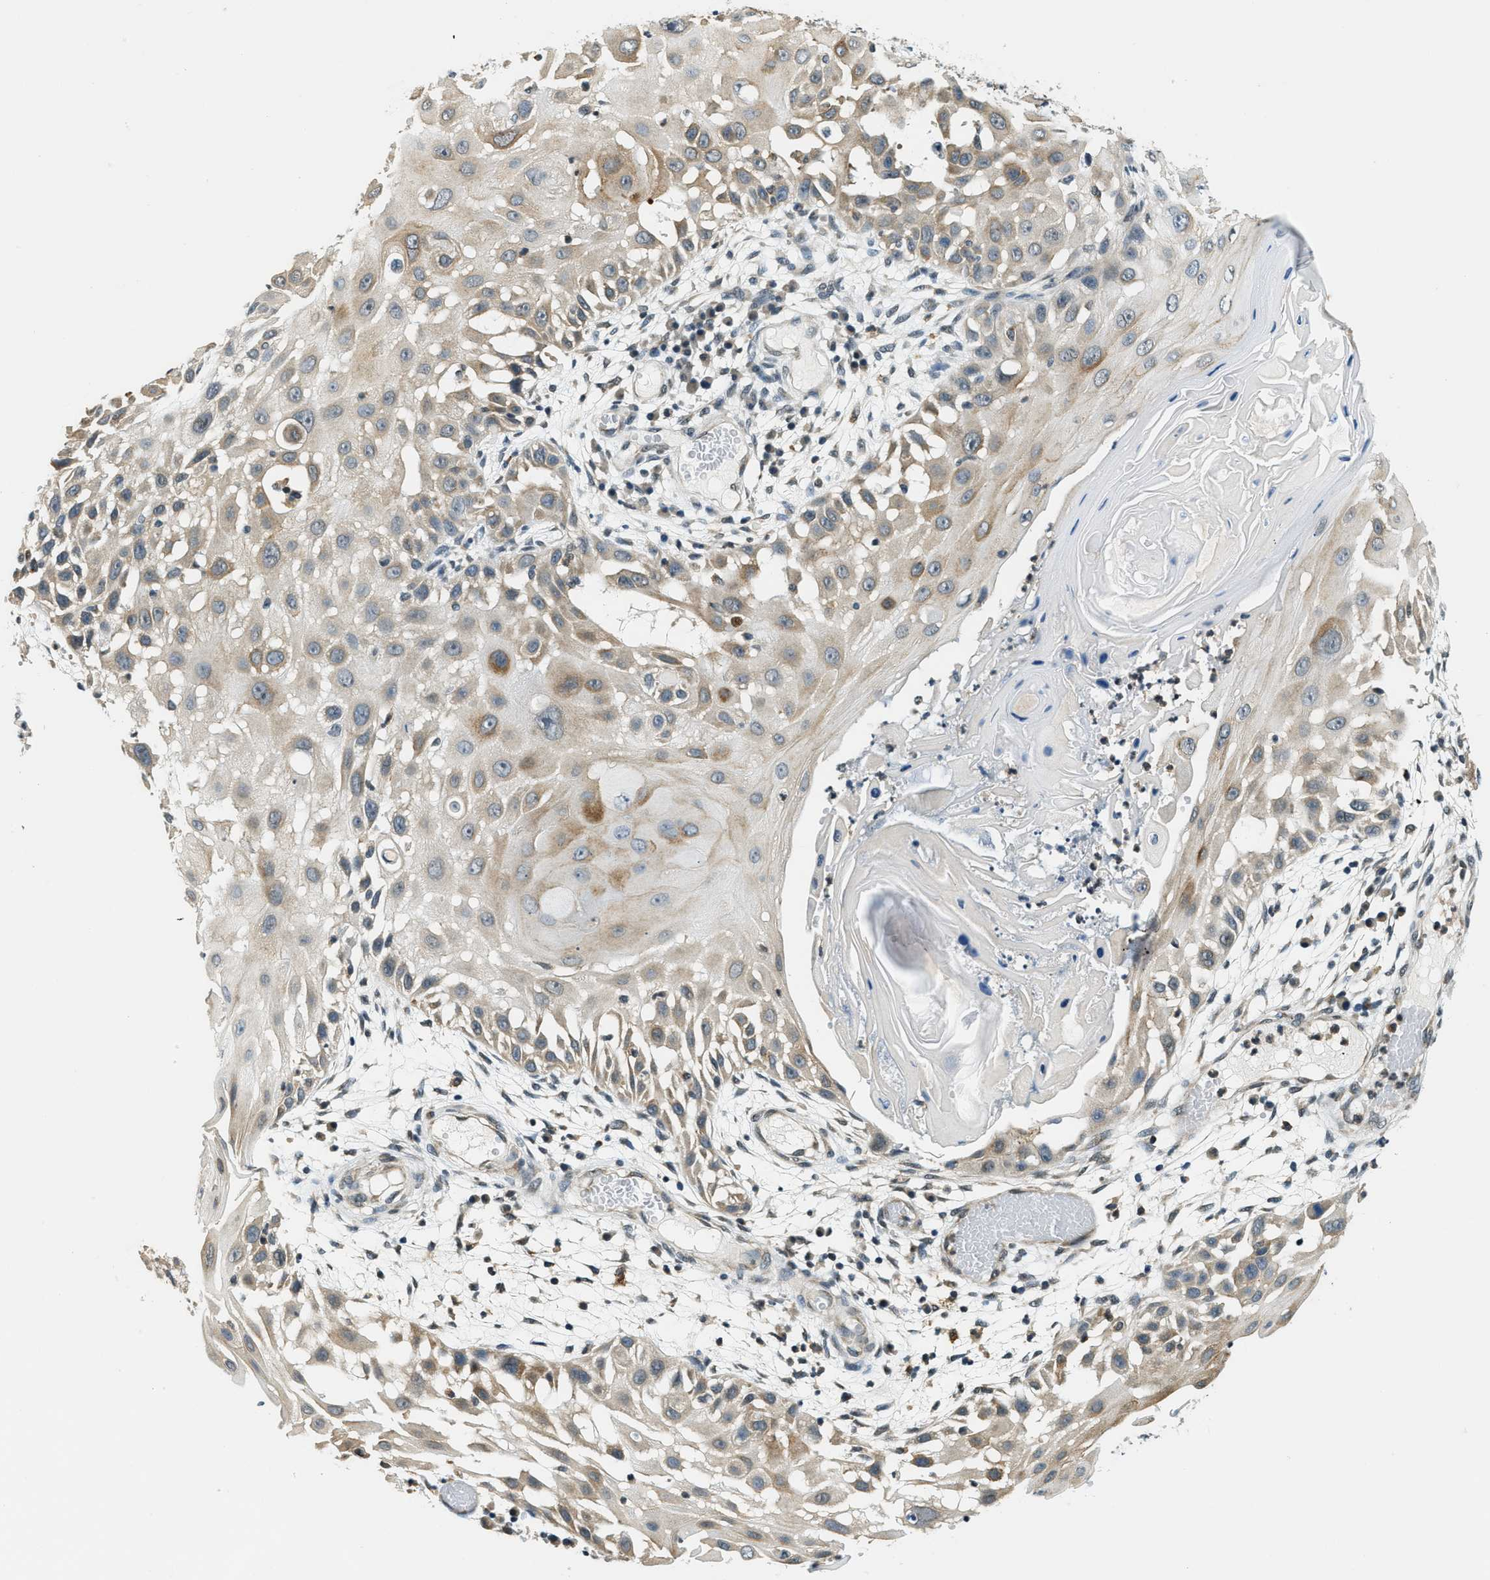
{"staining": {"intensity": "moderate", "quantity": "25%-75%", "location": "cytoplasmic/membranous"}, "tissue": "skin cancer", "cell_type": "Tumor cells", "image_type": "cancer", "snomed": [{"axis": "morphology", "description": "Squamous cell carcinoma, NOS"}, {"axis": "topography", "description": "Skin"}], "caption": "An image showing moderate cytoplasmic/membranous staining in about 25%-75% of tumor cells in skin cancer (squamous cell carcinoma), as visualized by brown immunohistochemical staining.", "gene": "RAB11FIP1", "patient": {"sex": "female", "age": 44}}